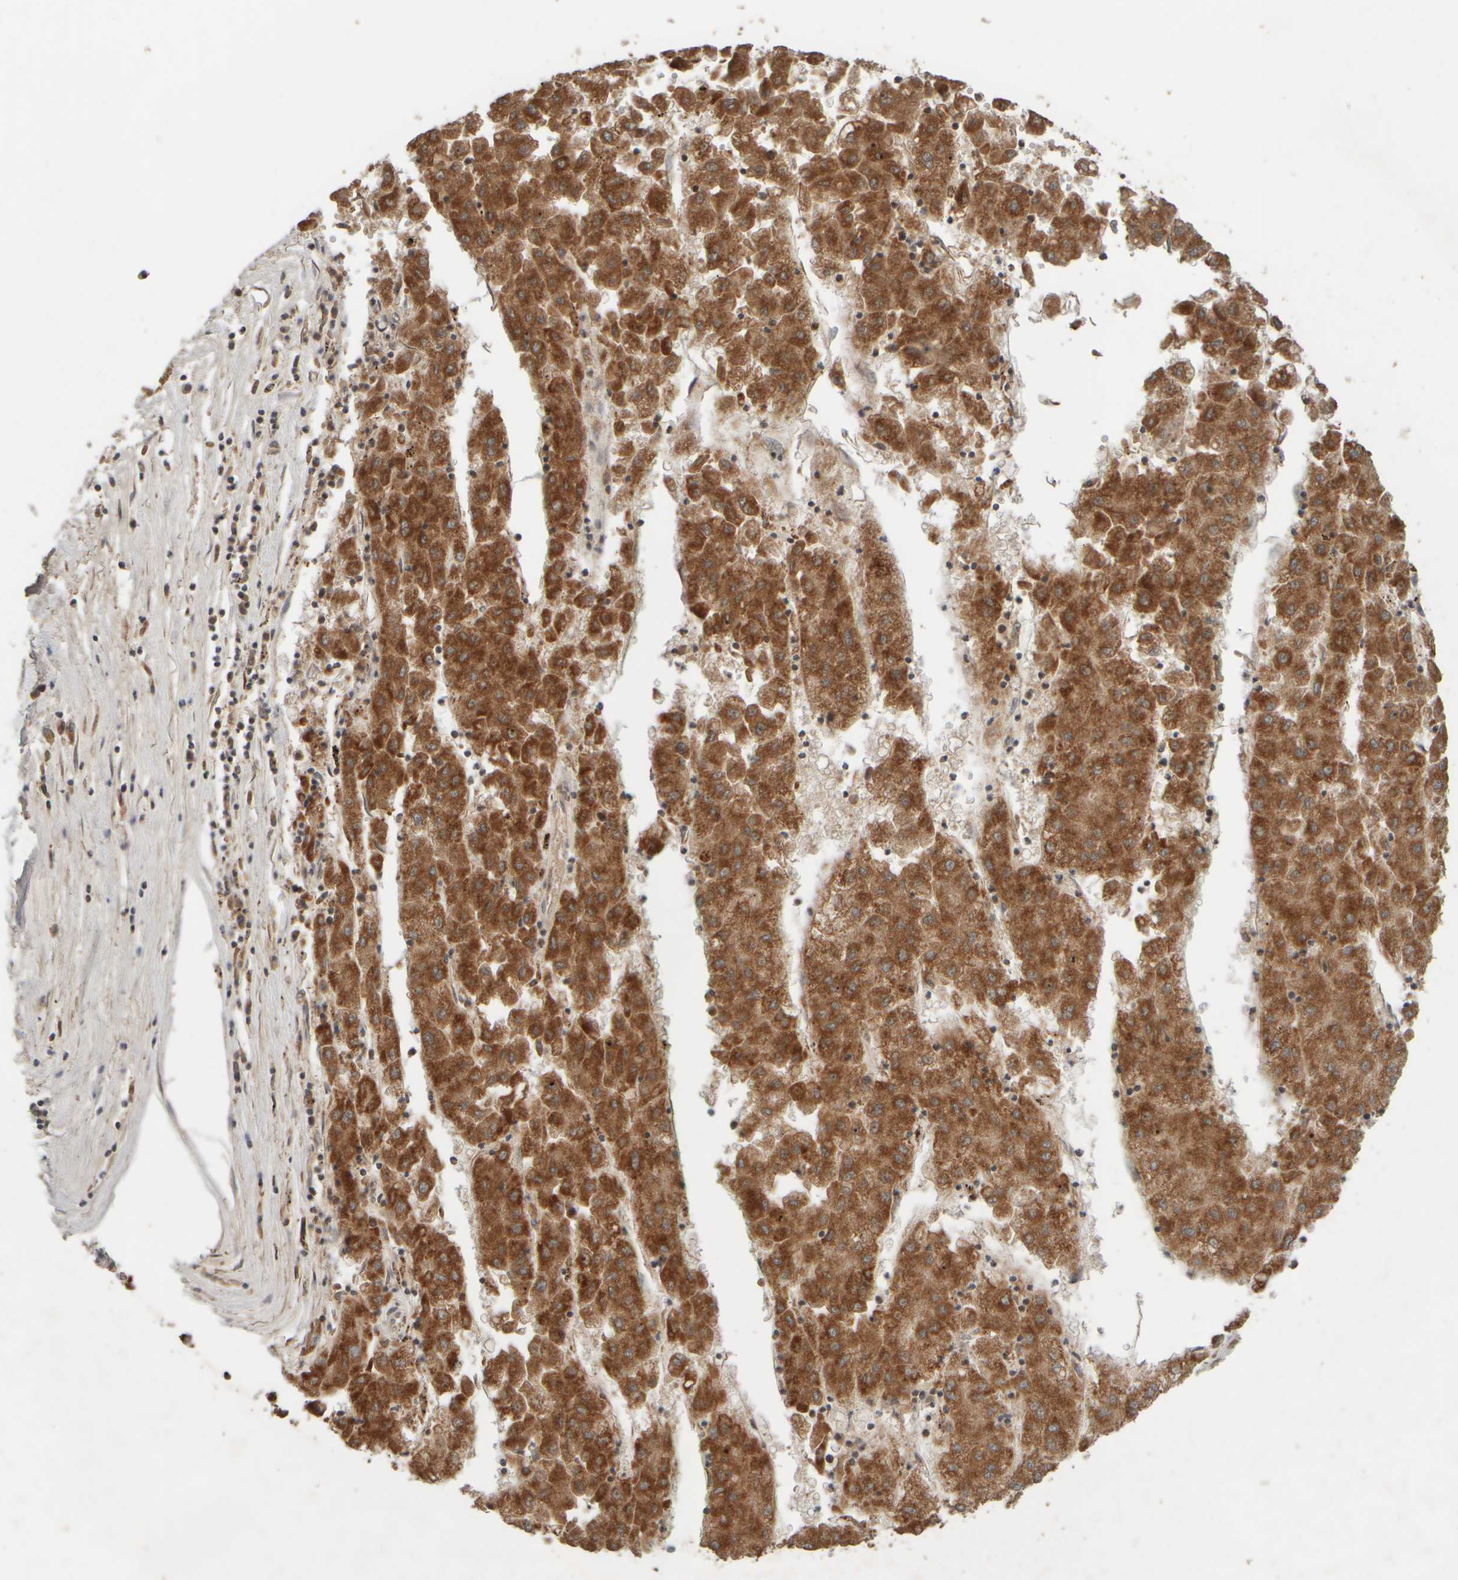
{"staining": {"intensity": "strong", "quantity": ">75%", "location": "cytoplasmic/membranous"}, "tissue": "liver cancer", "cell_type": "Tumor cells", "image_type": "cancer", "snomed": [{"axis": "morphology", "description": "Carcinoma, Hepatocellular, NOS"}, {"axis": "topography", "description": "Liver"}], "caption": "Immunohistochemical staining of human liver hepatocellular carcinoma exhibits high levels of strong cytoplasmic/membranous staining in about >75% of tumor cells.", "gene": "EIF2B3", "patient": {"sex": "male", "age": 72}}